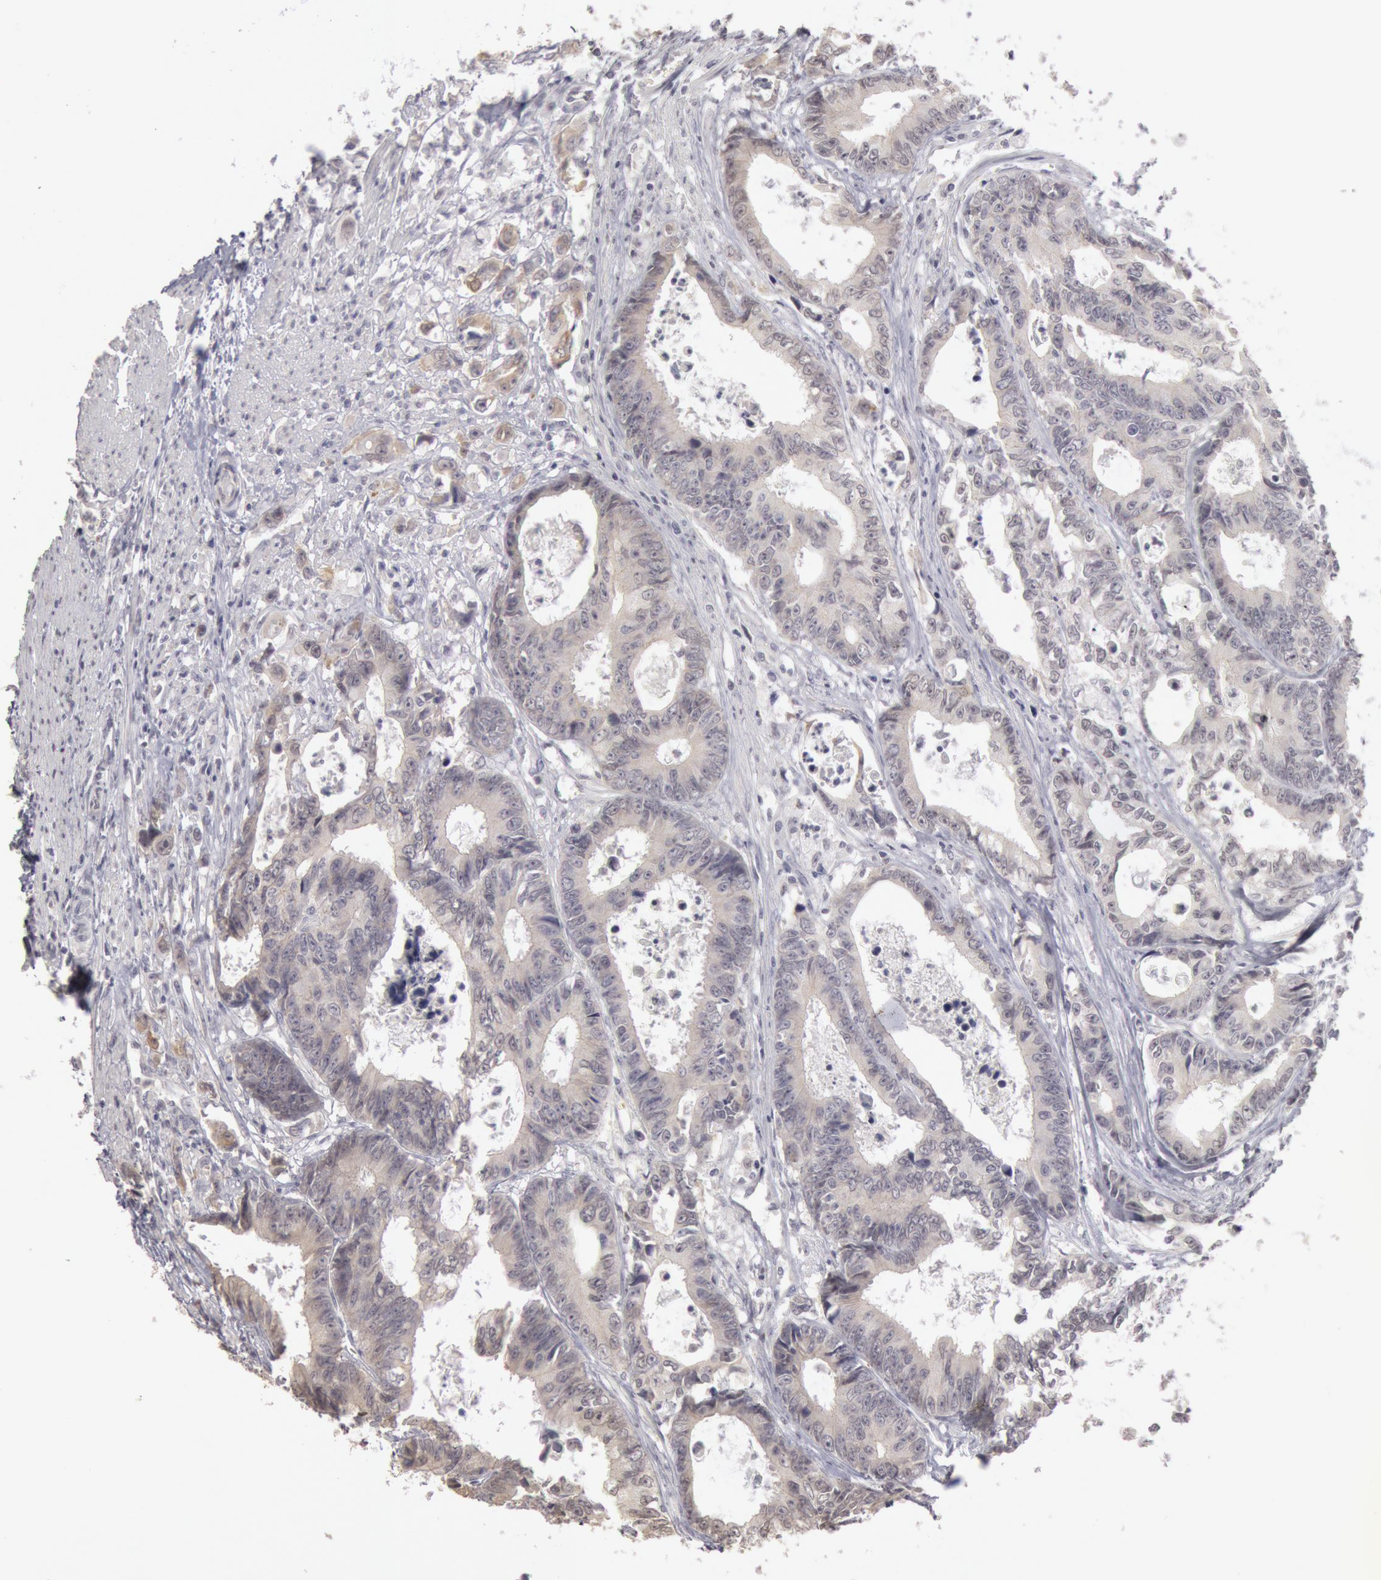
{"staining": {"intensity": "negative", "quantity": "none", "location": "none"}, "tissue": "colorectal cancer", "cell_type": "Tumor cells", "image_type": "cancer", "snomed": [{"axis": "morphology", "description": "Adenocarcinoma, NOS"}, {"axis": "topography", "description": "Rectum"}], "caption": "The micrograph displays no staining of tumor cells in colorectal cancer.", "gene": "RIMBP3C", "patient": {"sex": "female", "age": 98}}